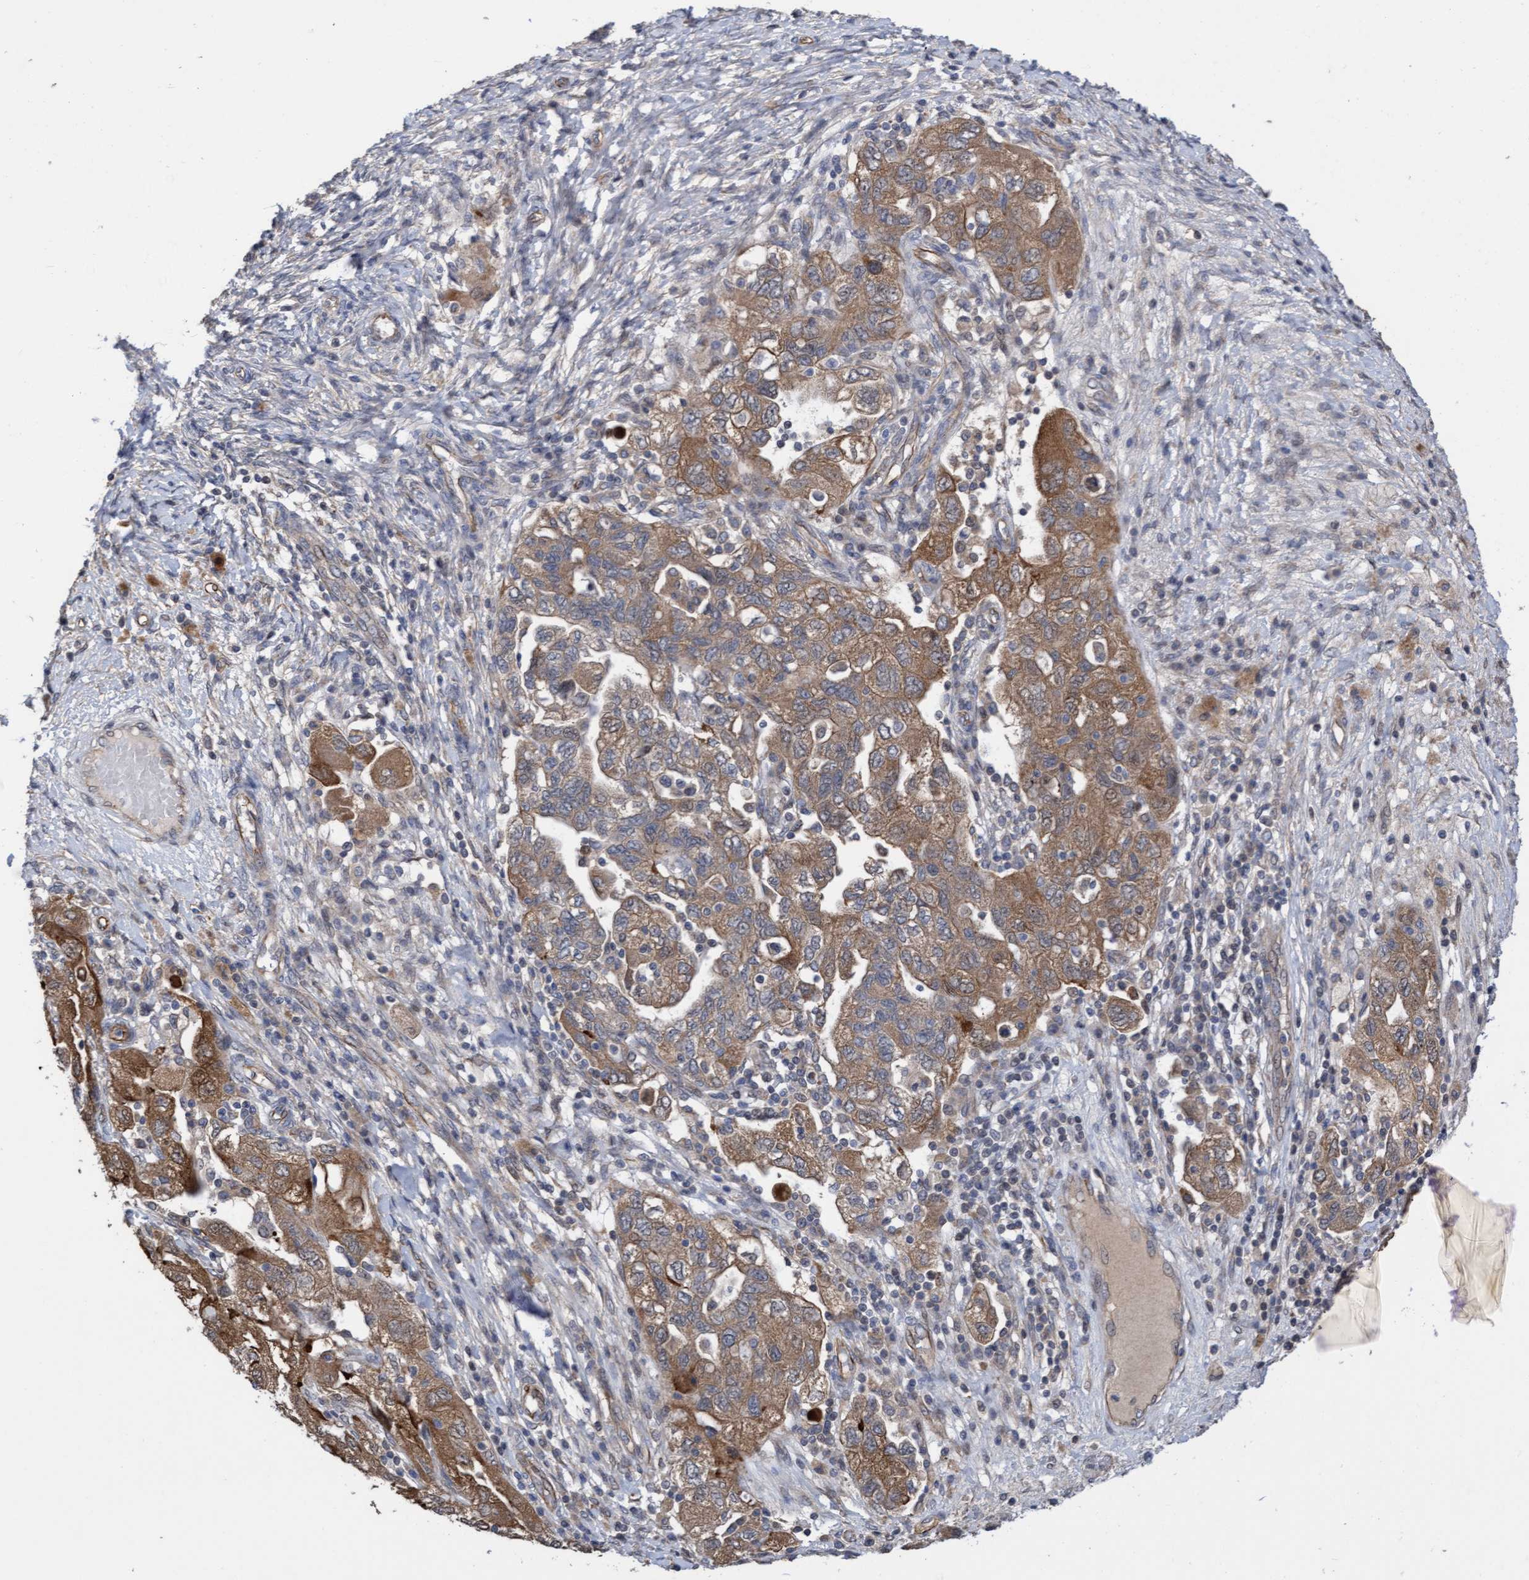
{"staining": {"intensity": "moderate", "quantity": ">75%", "location": "cytoplasmic/membranous"}, "tissue": "ovarian cancer", "cell_type": "Tumor cells", "image_type": "cancer", "snomed": [{"axis": "morphology", "description": "Carcinoma, NOS"}, {"axis": "morphology", "description": "Cystadenocarcinoma, serous, NOS"}, {"axis": "topography", "description": "Ovary"}], "caption": "The histopathology image exhibits staining of ovarian carcinoma, revealing moderate cytoplasmic/membranous protein positivity (brown color) within tumor cells. Nuclei are stained in blue.", "gene": "ITFG1", "patient": {"sex": "female", "age": 69}}